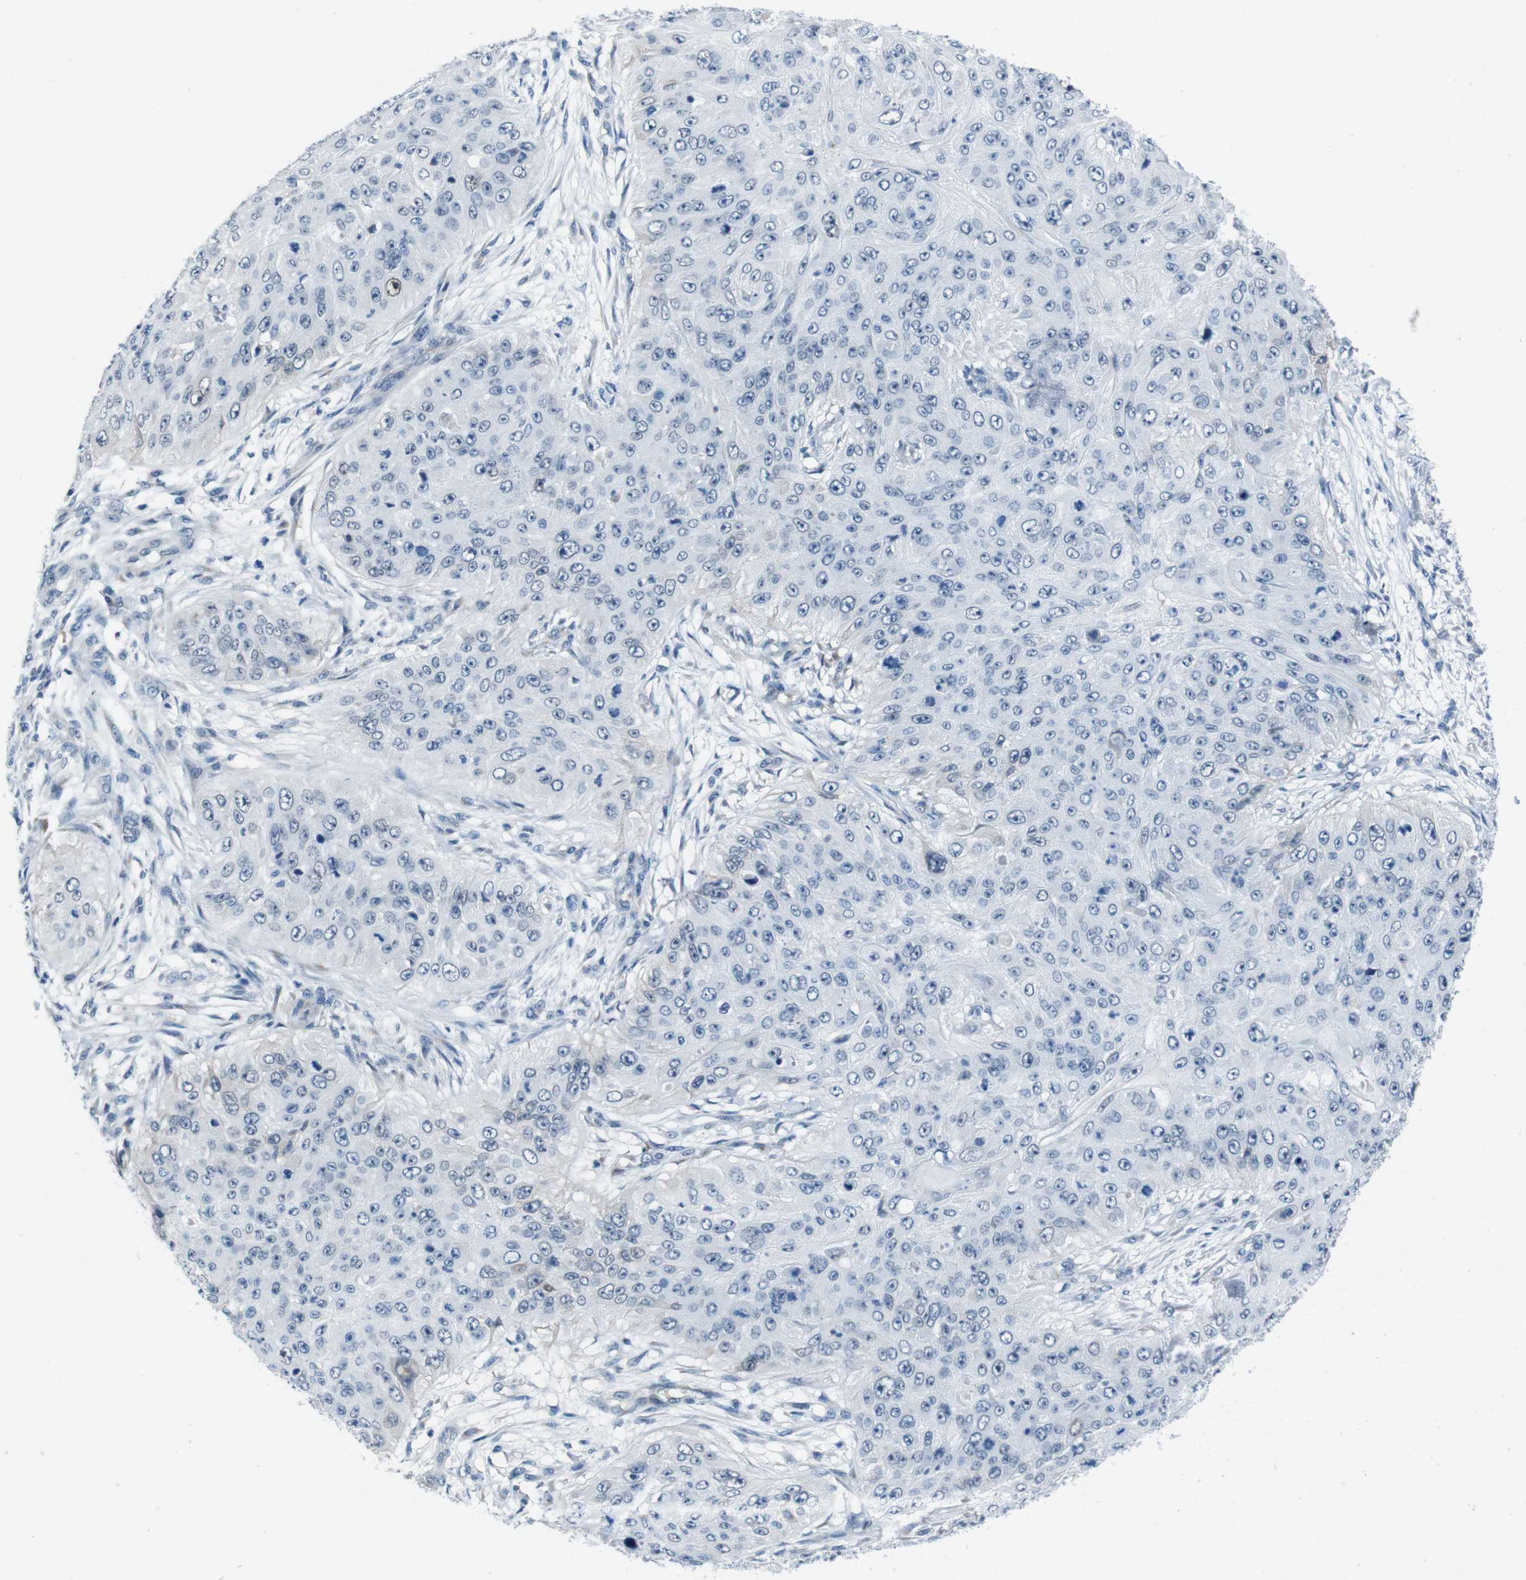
{"staining": {"intensity": "negative", "quantity": "none", "location": "none"}, "tissue": "skin cancer", "cell_type": "Tumor cells", "image_type": "cancer", "snomed": [{"axis": "morphology", "description": "Squamous cell carcinoma, NOS"}, {"axis": "topography", "description": "Skin"}], "caption": "This image is of skin squamous cell carcinoma stained with immunohistochemistry to label a protein in brown with the nuclei are counter-stained blue. There is no staining in tumor cells.", "gene": "CDHR2", "patient": {"sex": "female", "age": 80}}